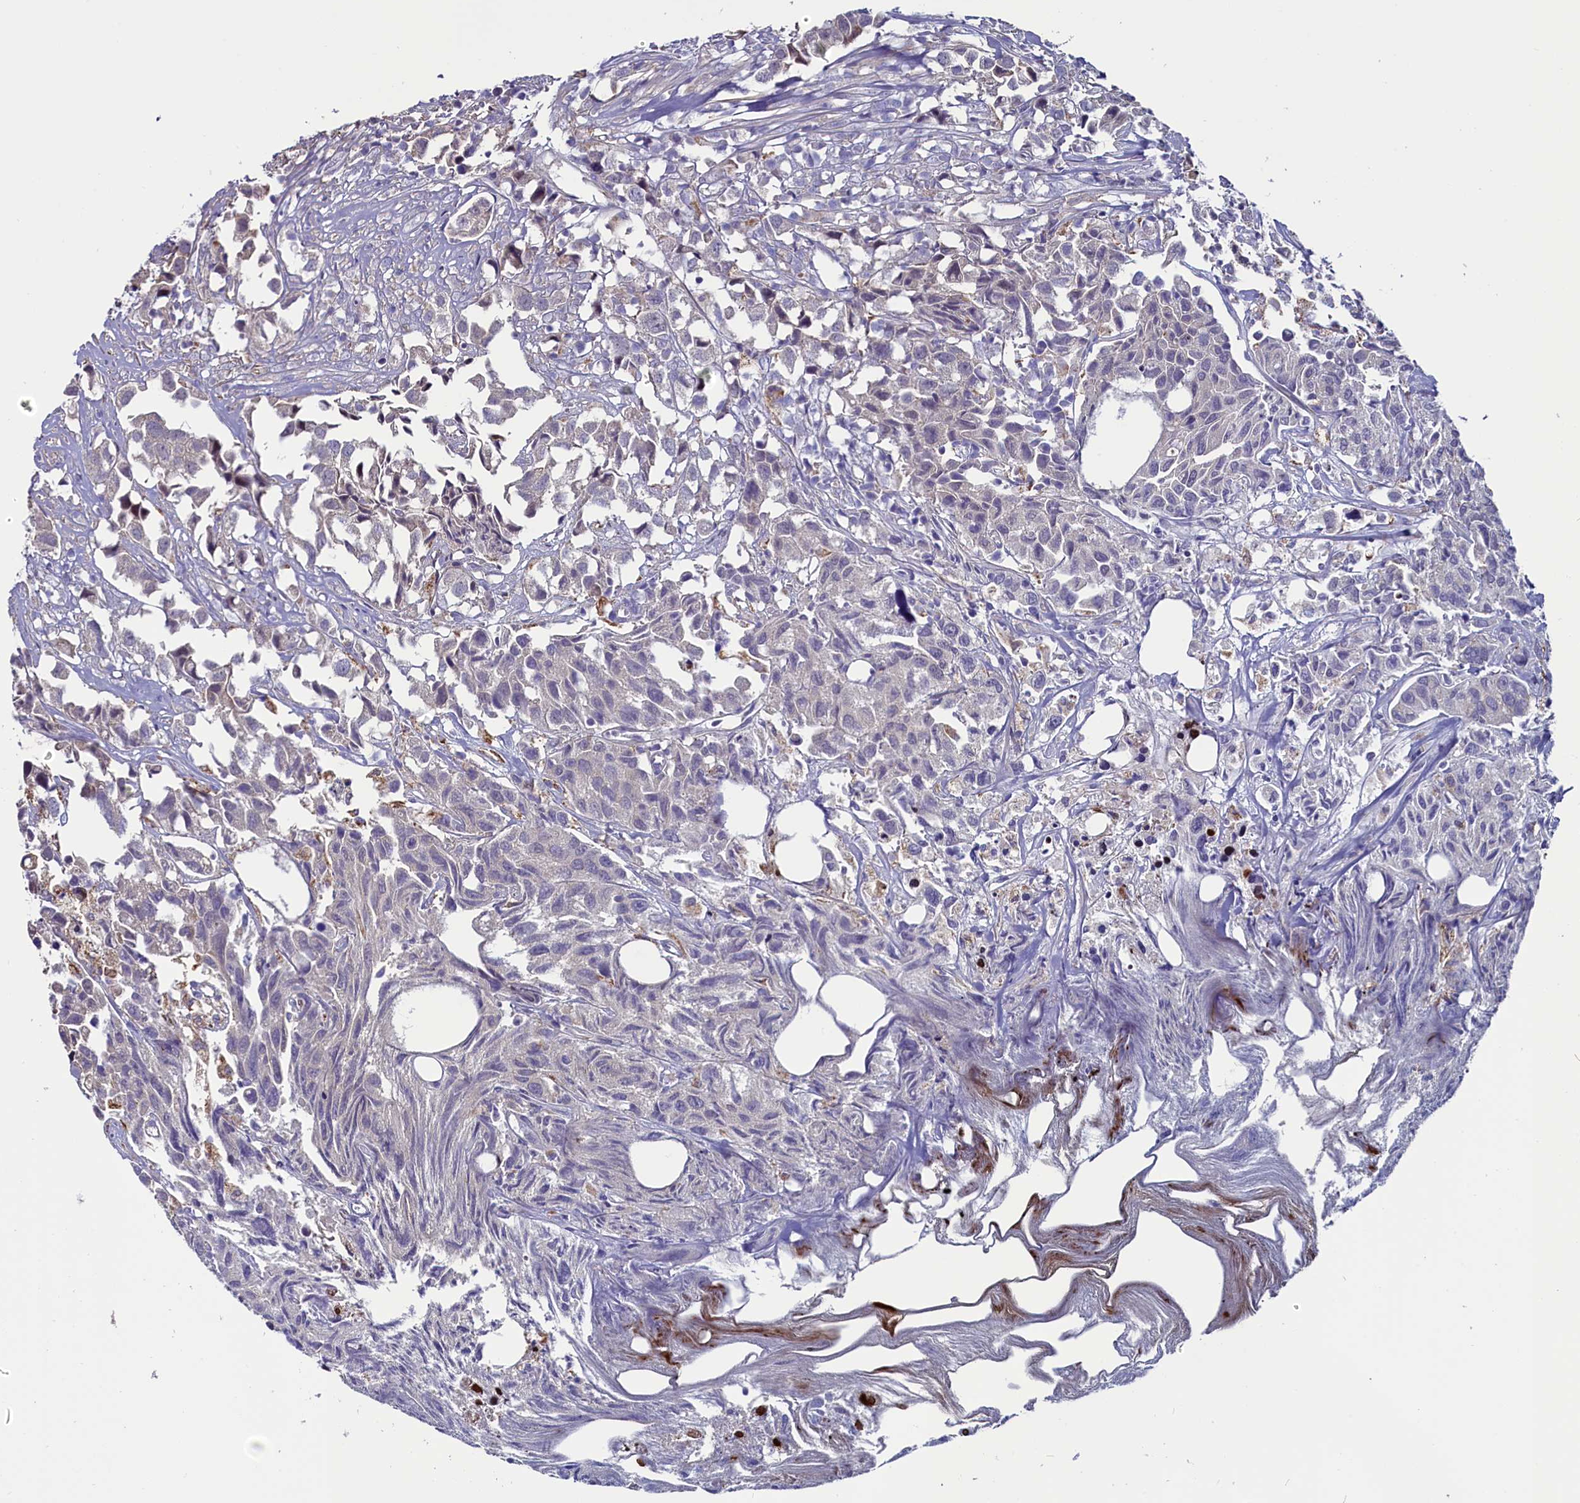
{"staining": {"intensity": "moderate", "quantity": "<25%", "location": "nuclear"}, "tissue": "urothelial cancer", "cell_type": "Tumor cells", "image_type": "cancer", "snomed": [{"axis": "morphology", "description": "Urothelial carcinoma, High grade"}, {"axis": "topography", "description": "Urinary bladder"}], "caption": "DAB immunohistochemical staining of human urothelial carcinoma (high-grade) reveals moderate nuclear protein staining in about <25% of tumor cells.", "gene": "CIAPIN1", "patient": {"sex": "female", "age": 75}}